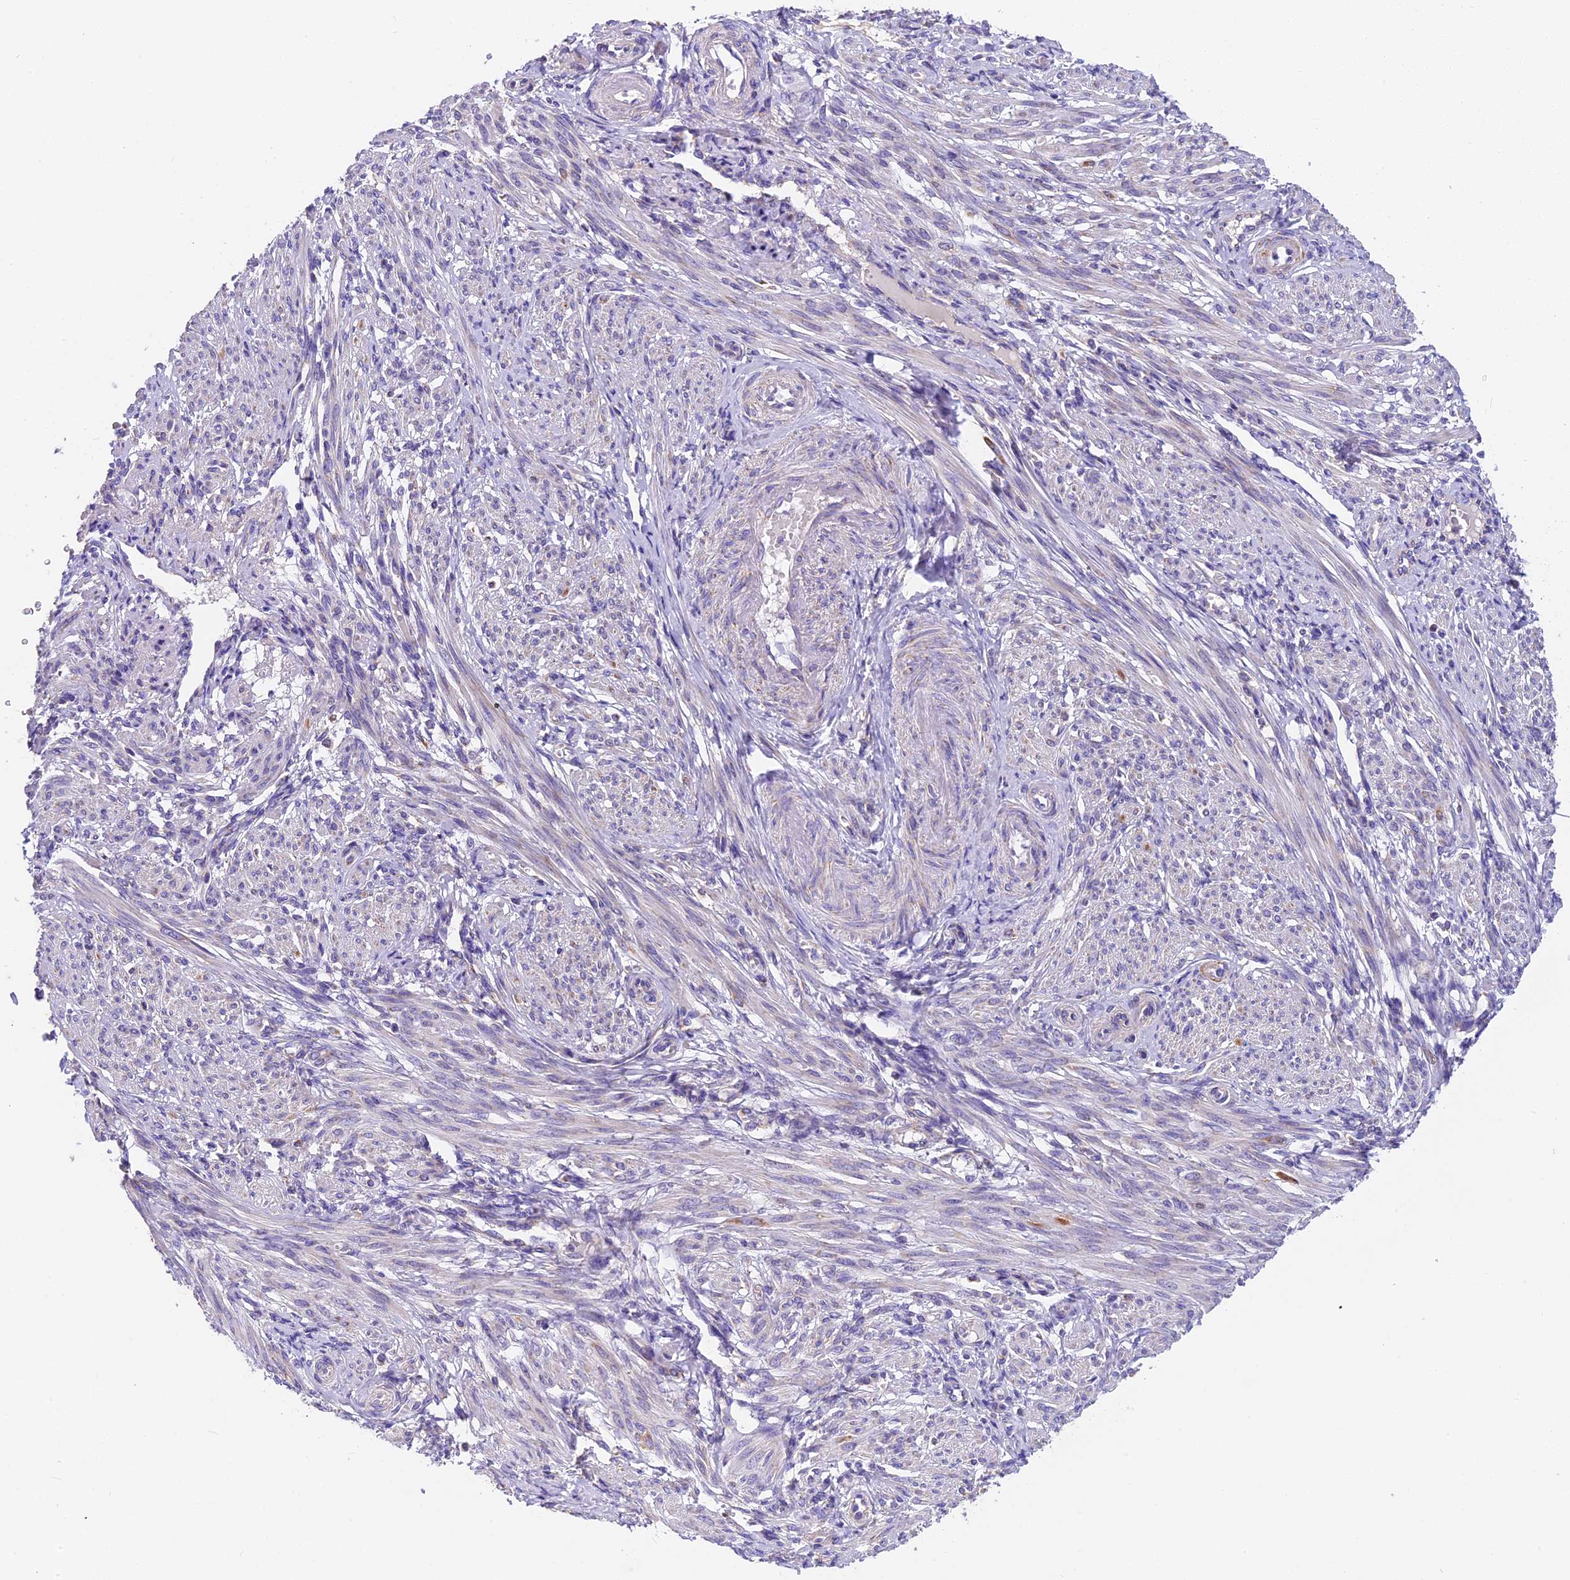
{"staining": {"intensity": "negative", "quantity": "none", "location": "none"}, "tissue": "smooth muscle", "cell_type": "Smooth muscle cells", "image_type": "normal", "snomed": [{"axis": "morphology", "description": "Normal tissue, NOS"}, {"axis": "topography", "description": "Smooth muscle"}], "caption": "High power microscopy photomicrograph of an immunohistochemistry (IHC) photomicrograph of unremarkable smooth muscle, revealing no significant staining in smooth muscle cells.", "gene": "MGME1", "patient": {"sex": "female", "age": 39}}